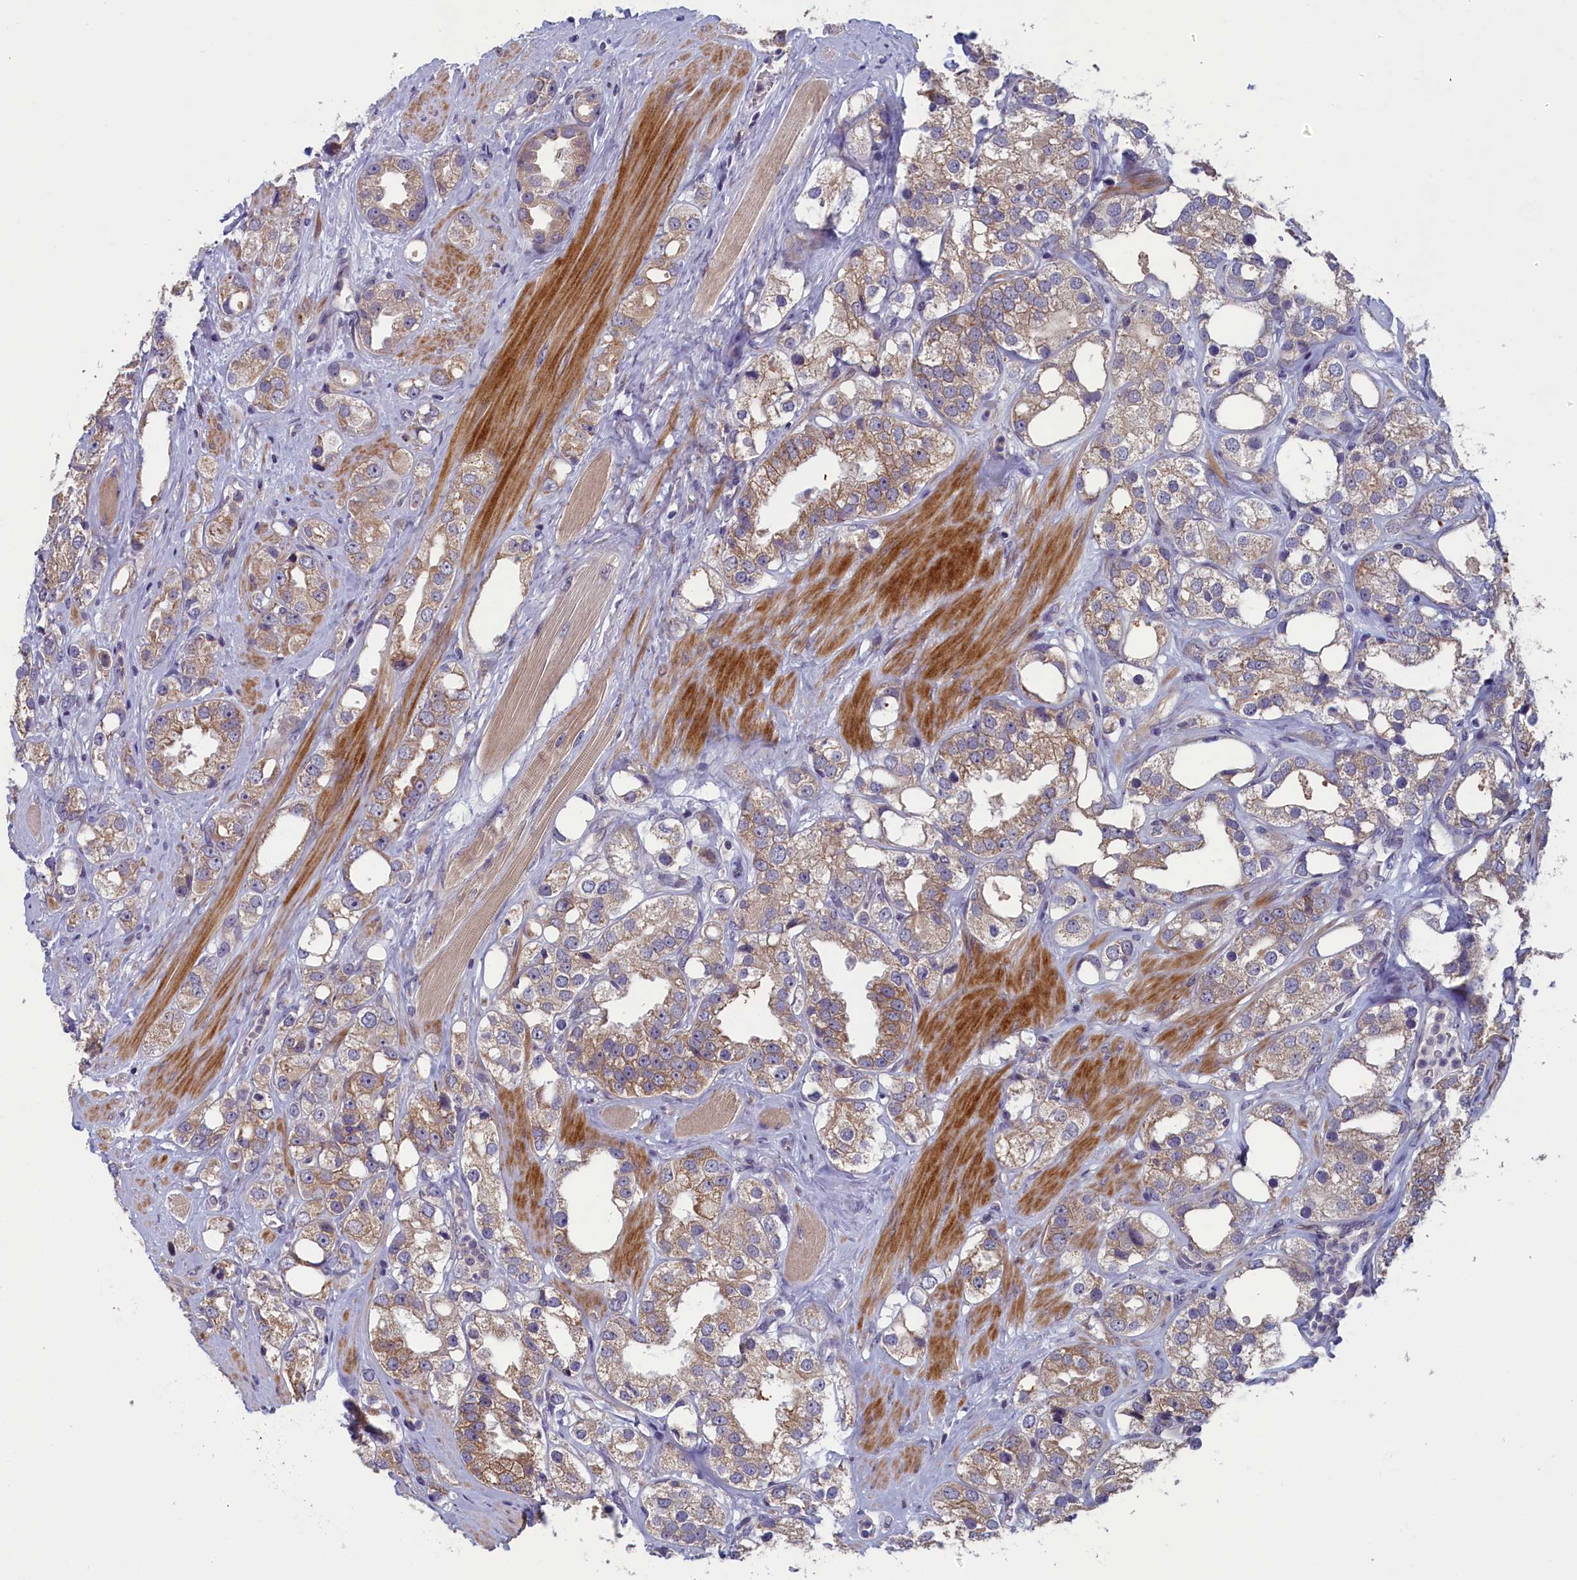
{"staining": {"intensity": "weak", "quantity": ">75%", "location": "cytoplasmic/membranous"}, "tissue": "prostate cancer", "cell_type": "Tumor cells", "image_type": "cancer", "snomed": [{"axis": "morphology", "description": "Adenocarcinoma, NOS"}, {"axis": "topography", "description": "Prostate"}], "caption": "Immunohistochemistry (IHC) photomicrograph of prostate cancer (adenocarcinoma) stained for a protein (brown), which shows low levels of weak cytoplasmic/membranous positivity in about >75% of tumor cells.", "gene": "ANKRD39", "patient": {"sex": "male", "age": 79}}